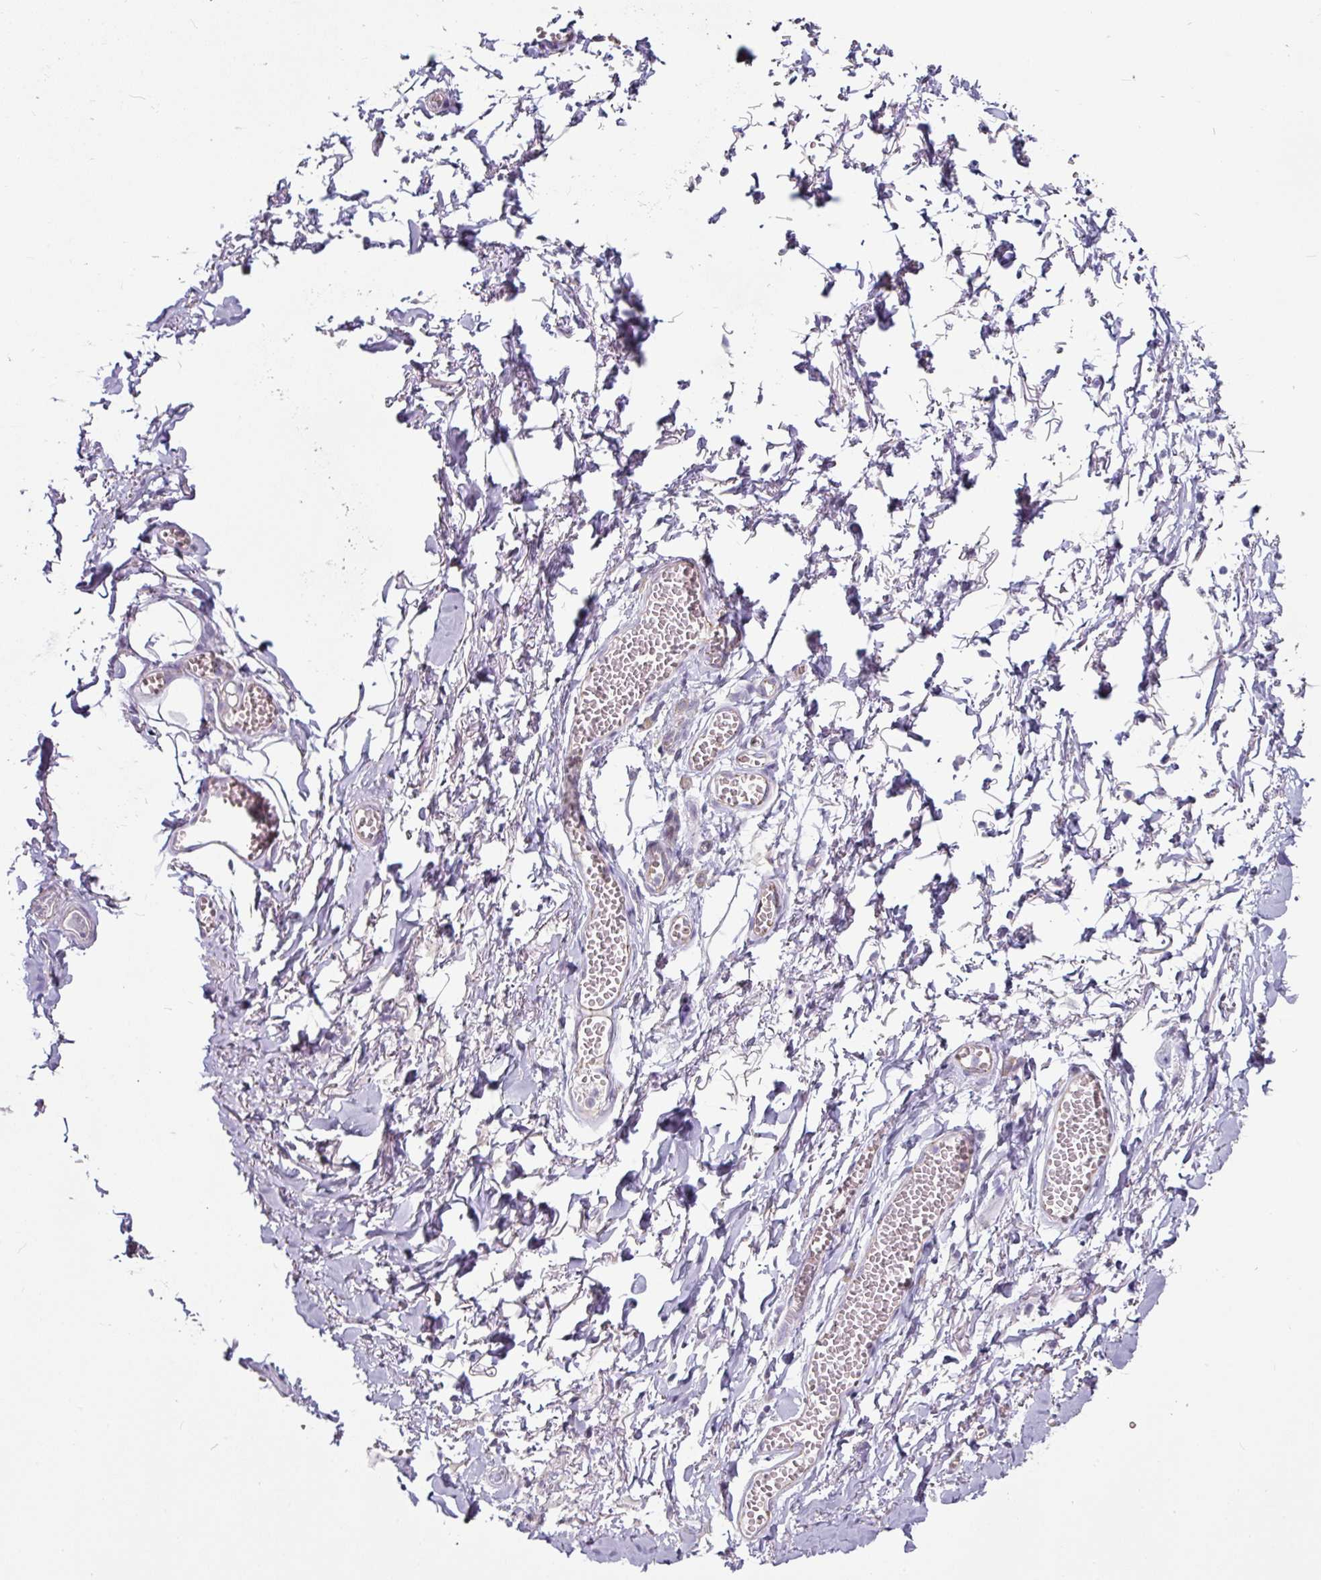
{"staining": {"intensity": "negative", "quantity": "none", "location": "none"}, "tissue": "adipose tissue", "cell_type": "Adipocytes", "image_type": "normal", "snomed": [{"axis": "morphology", "description": "Normal tissue, NOS"}, {"axis": "topography", "description": "Vulva"}, {"axis": "topography", "description": "Vagina"}, {"axis": "topography", "description": "Peripheral nerve tissue"}], "caption": "This is an IHC histopathology image of normal human adipose tissue. There is no positivity in adipocytes.", "gene": "JUP", "patient": {"sex": "female", "age": 66}}